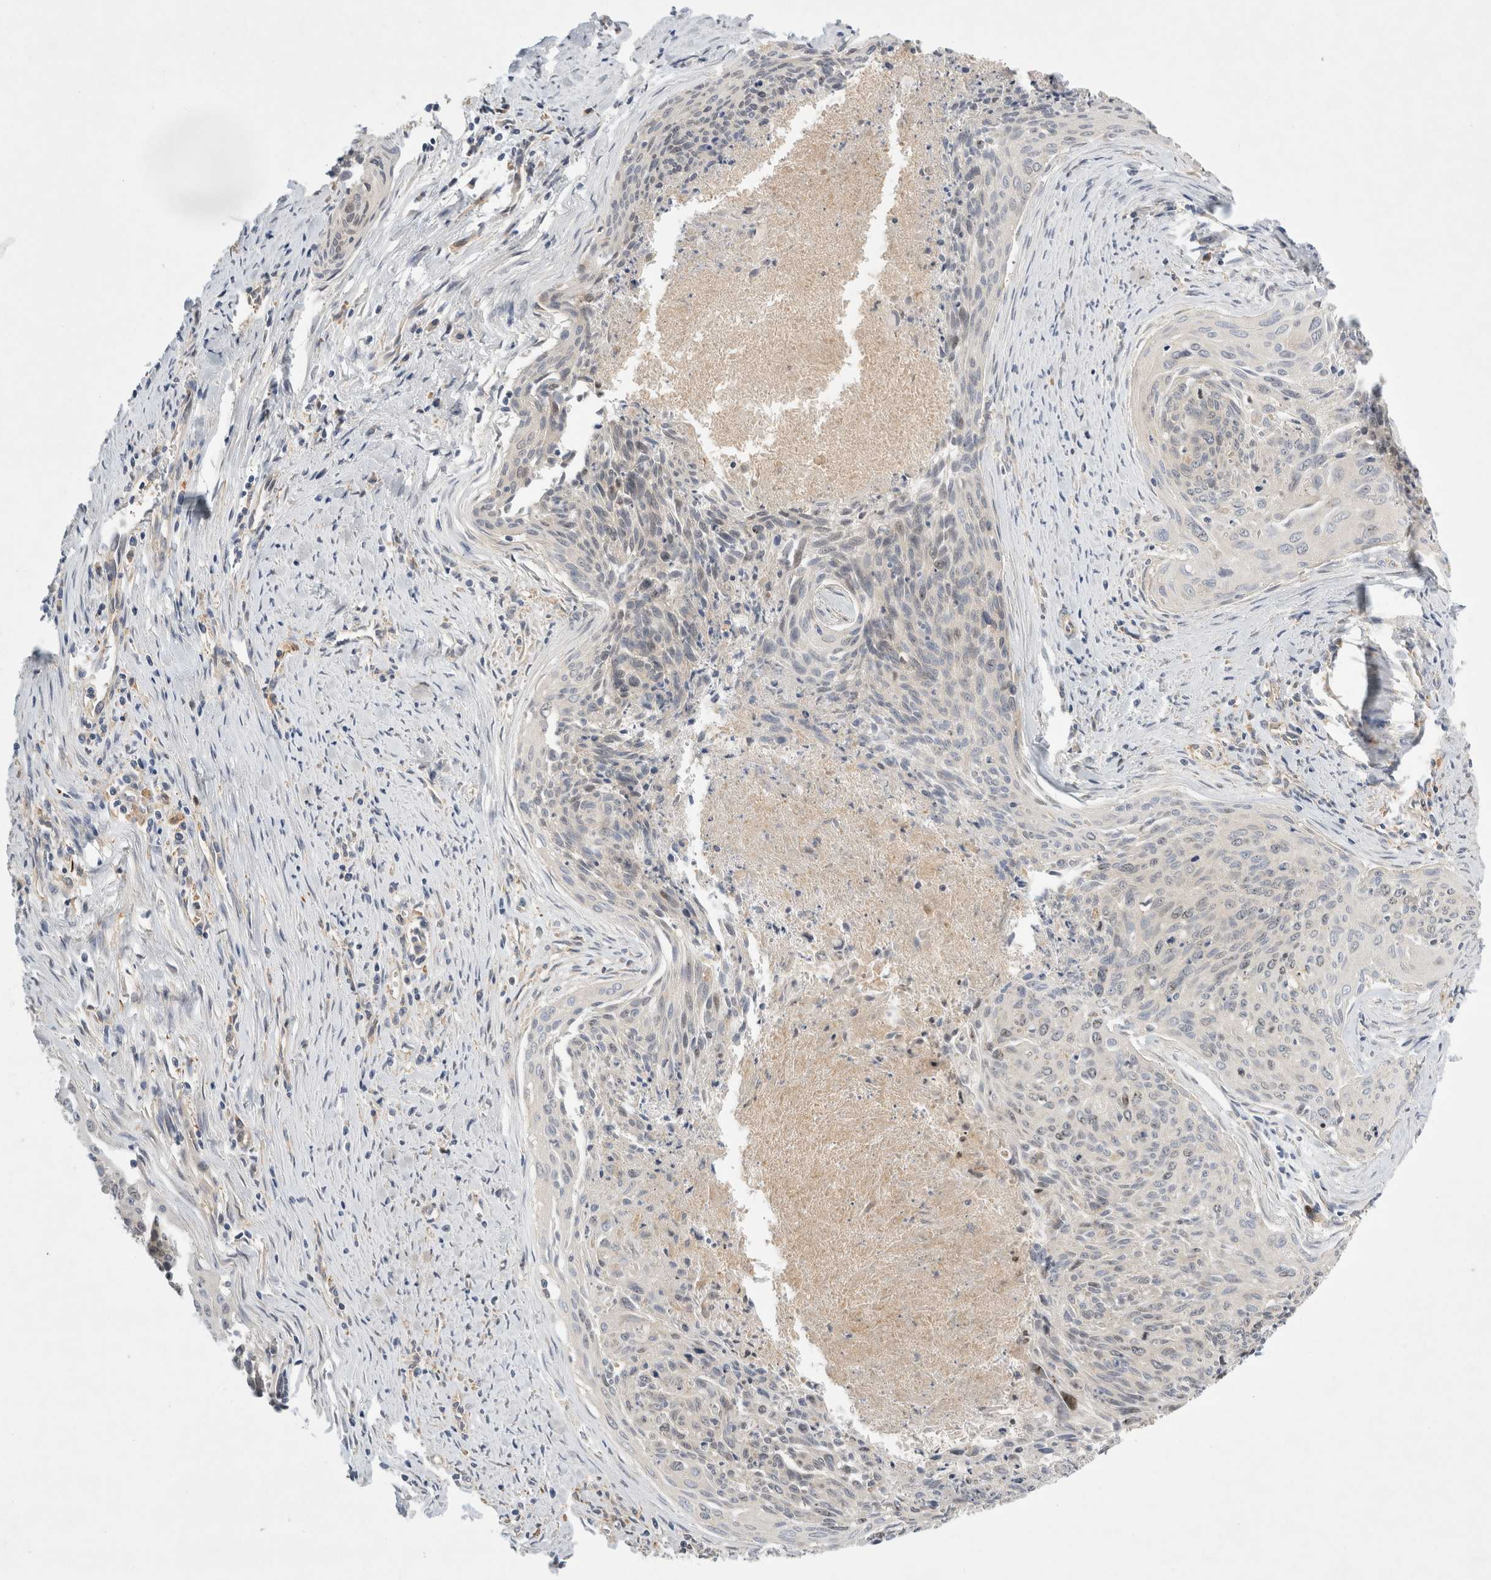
{"staining": {"intensity": "weak", "quantity": "25%-75%", "location": "cytoplasmic/membranous,nuclear"}, "tissue": "cervical cancer", "cell_type": "Tumor cells", "image_type": "cancer", "snomed": [{"axis": "morphology", "description": "Squamous cell carcinoma, NOS"}, {"axis": "topography", "description": "Cervix"}], "caption": "A brown stain labels weak cytoplasmic/membranous and nuclear staining of a protein in human cervical cancer (squamous cell carcinoma) tumor cells.", "gene": "CDCA7L", "patient": {"sex": "female", "age": 55}}